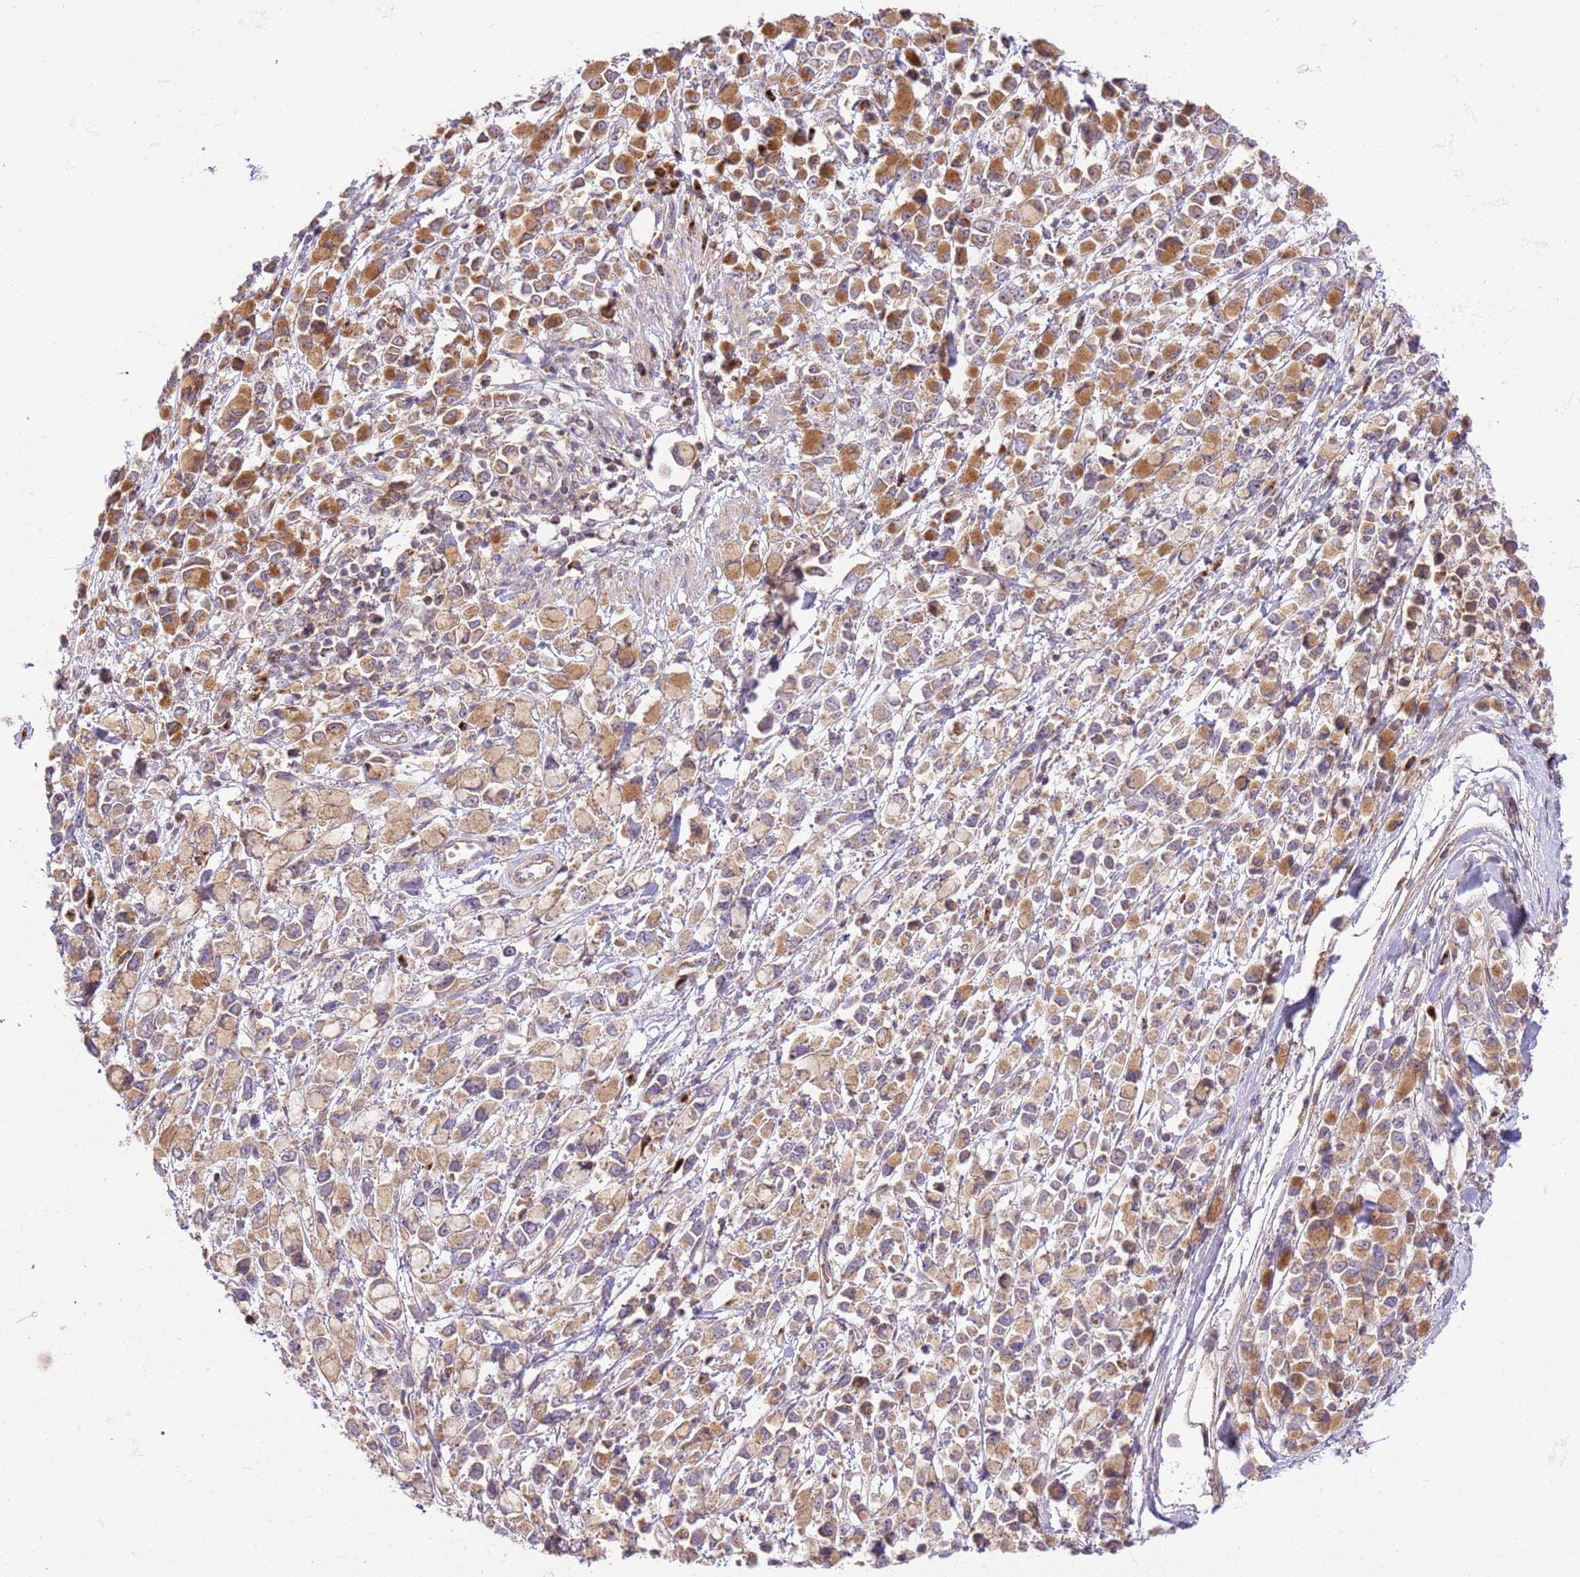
{"staining": {"intensity": "moderate", "quantity": ">75%", "location": "cytoplasmic/membranous"}, "tissue": "stomach cancer", "cell_type": "Tumor cells", "image_type": "cancer", "snomed": [{"axis": "morphology", "description": "Adenocarcinoma, NOS"}, {"axis": "topography", "description": "Stomach"}], "caption": "Tumor cells show medium levels of moderate cytoplasmic/membranous staining in approximately >75% of cells in stomach adenocarcinoma.", "gene": "SPATA2L", "patient": {"sex": "female", "age": 81}}